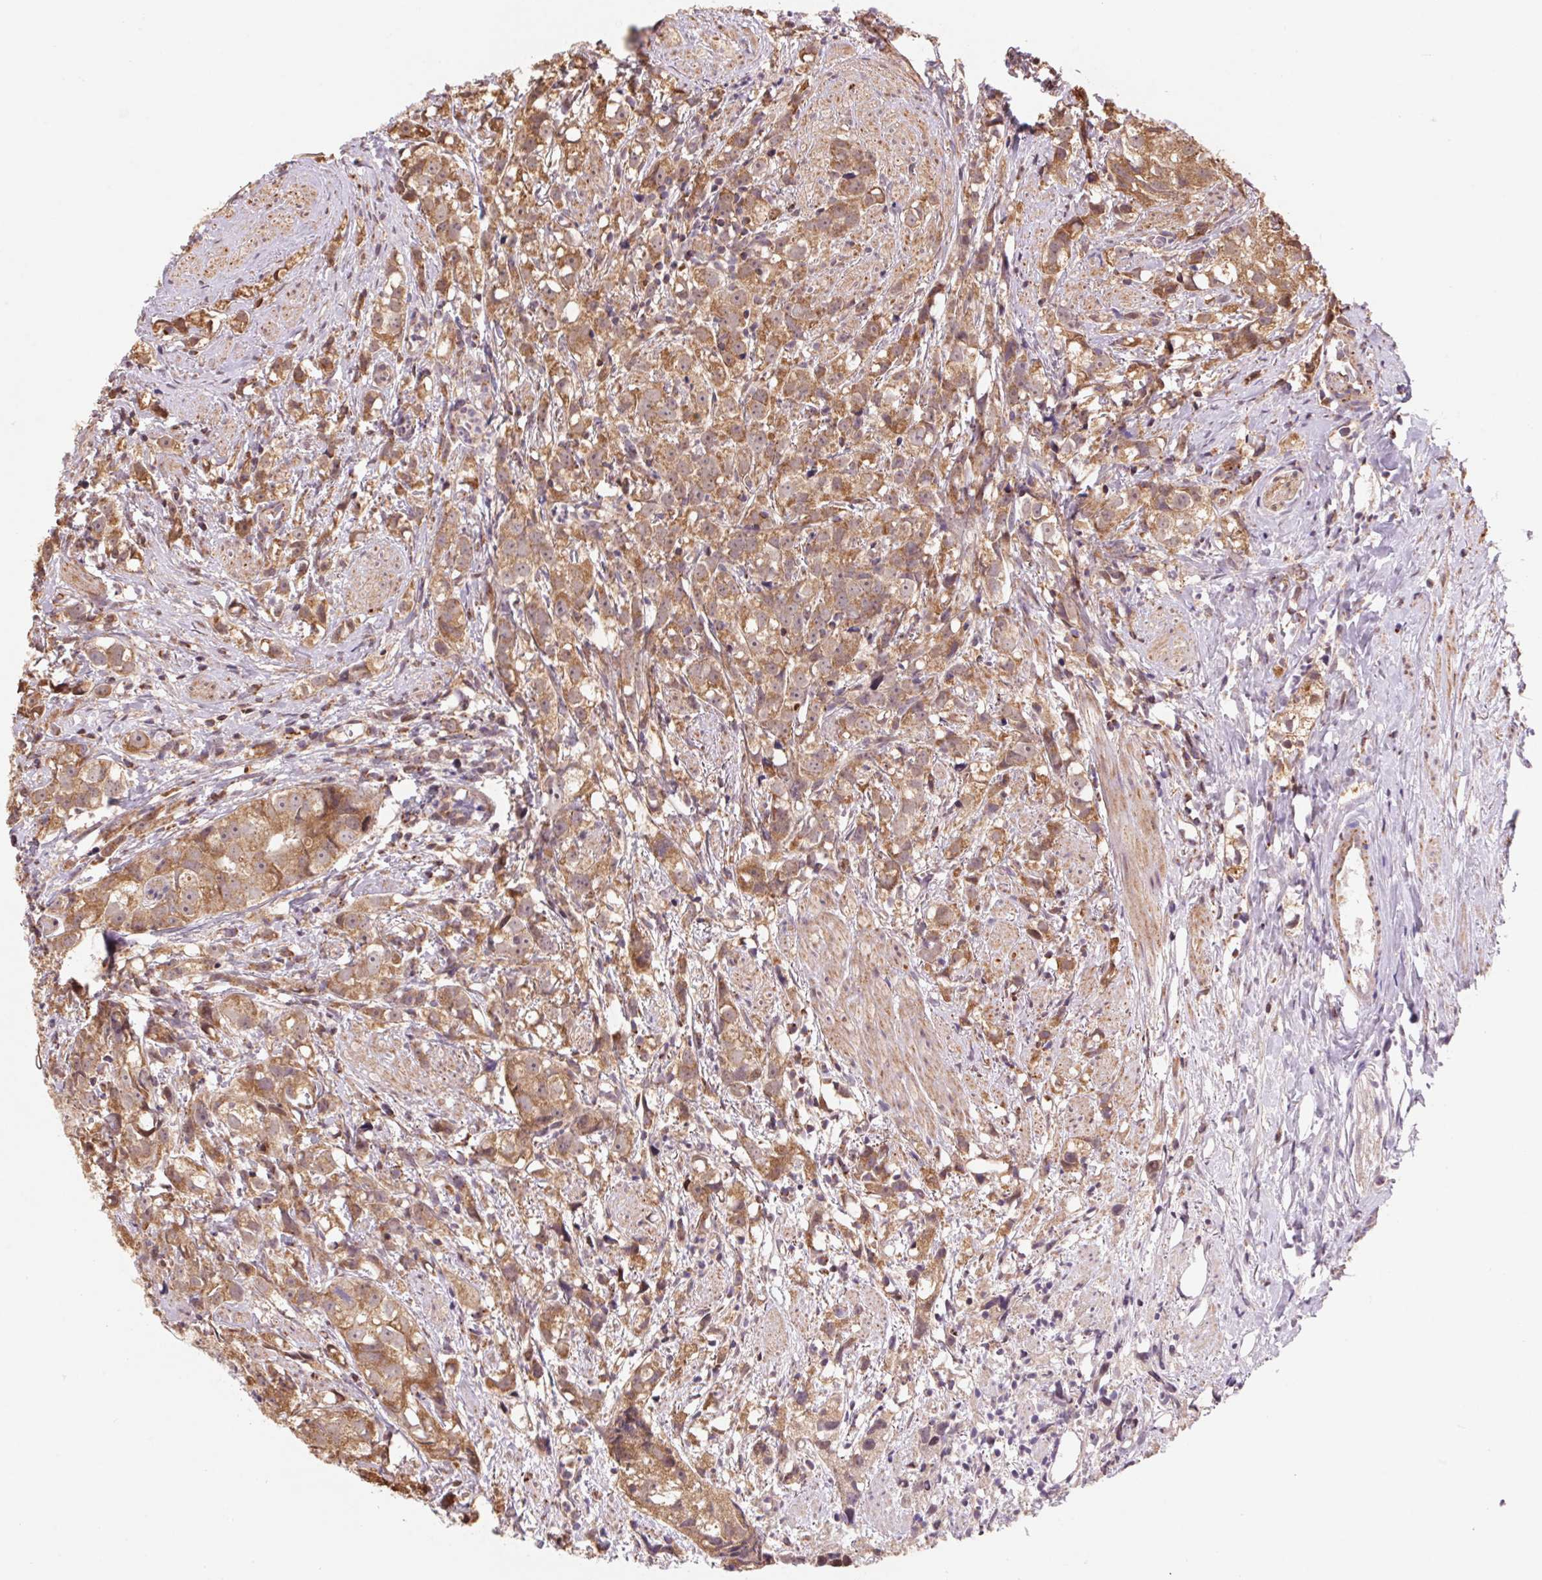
{"staining": {"intensity": "moderate", "quantity": ">75%", "location": "cytoplasmic/membranous,nuclear"}, "tissue": "prostate cancer", "cell_type": "Tumor cells", "image_type": "cancer", "snomed": [{"axis": "morphology", "description": "Adenocarcinoma, High grade"}, {"axis": "topography", "description": "Prostate"}], "caption": "The image shows immunohistochemical staining of prostate cancer. There is moderate cytoplasmic/membranous and nuclear staining is identified in about >75% of tumor cells. The protein is shown in brown color, while the nuclei are stained blue.", "gene": "PDHA1", "patient": {"sex": "male", "age": 68}}